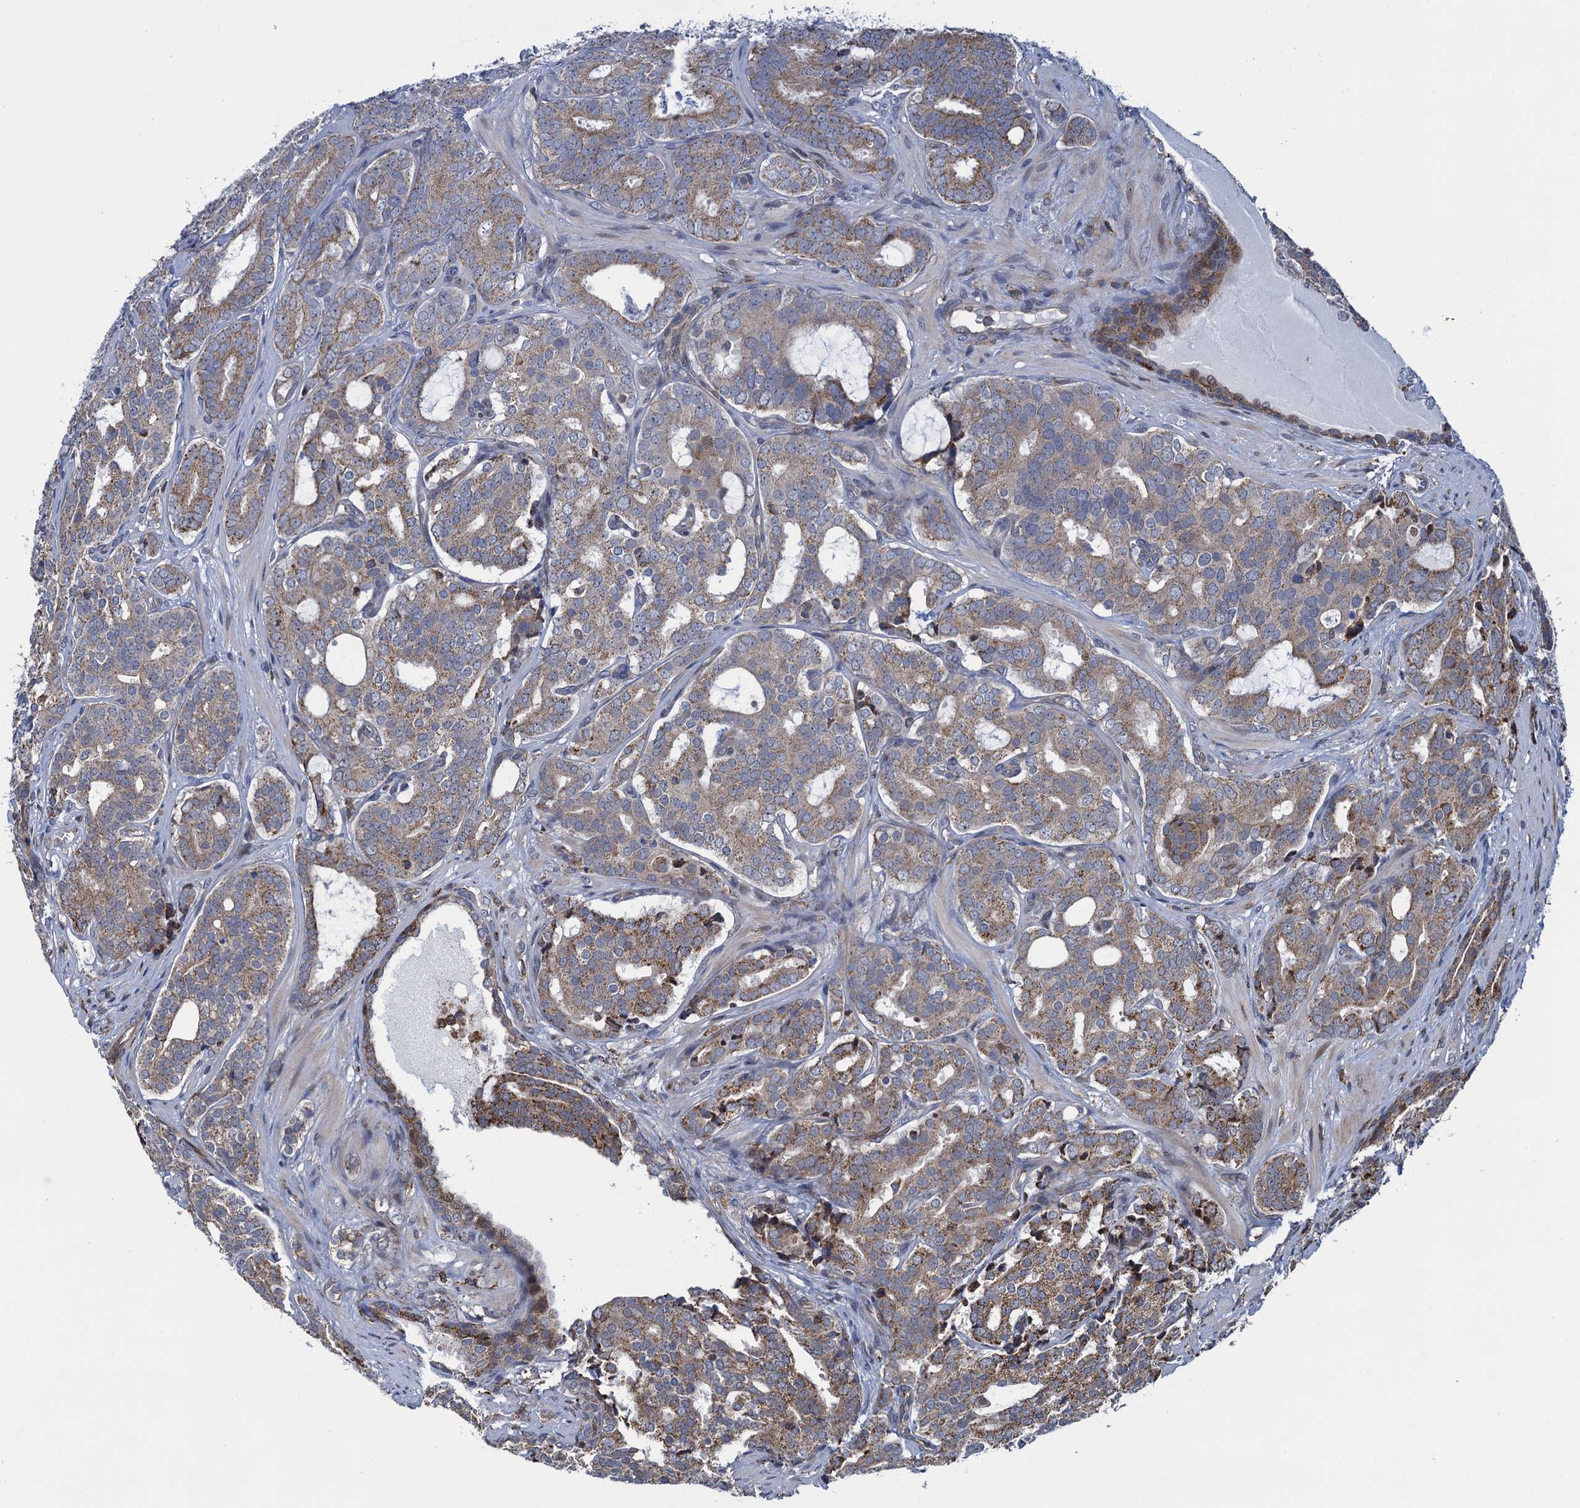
{"staining": {"intensity": "moderate", "quantity": "25%-75%", "location": "cytoplasmic/membranous"}, "tissue": "prostate cancer", "cell_type": "Tumor cells", "image_type": "cancer", "snomed": [{"axis": "morphology", "description": "Adenocarcinoma, High grade"}, {"axis": "topography", "description": "Prostate"}], "caption": "Human prostate cancer stained with a brown dye exhibits moderate cytoplasmic/membranous positive positivity in about 25%-75% of tumor cells.", "gene": "CCDC102A", "patient": {"sex": "male", "age": 63}}